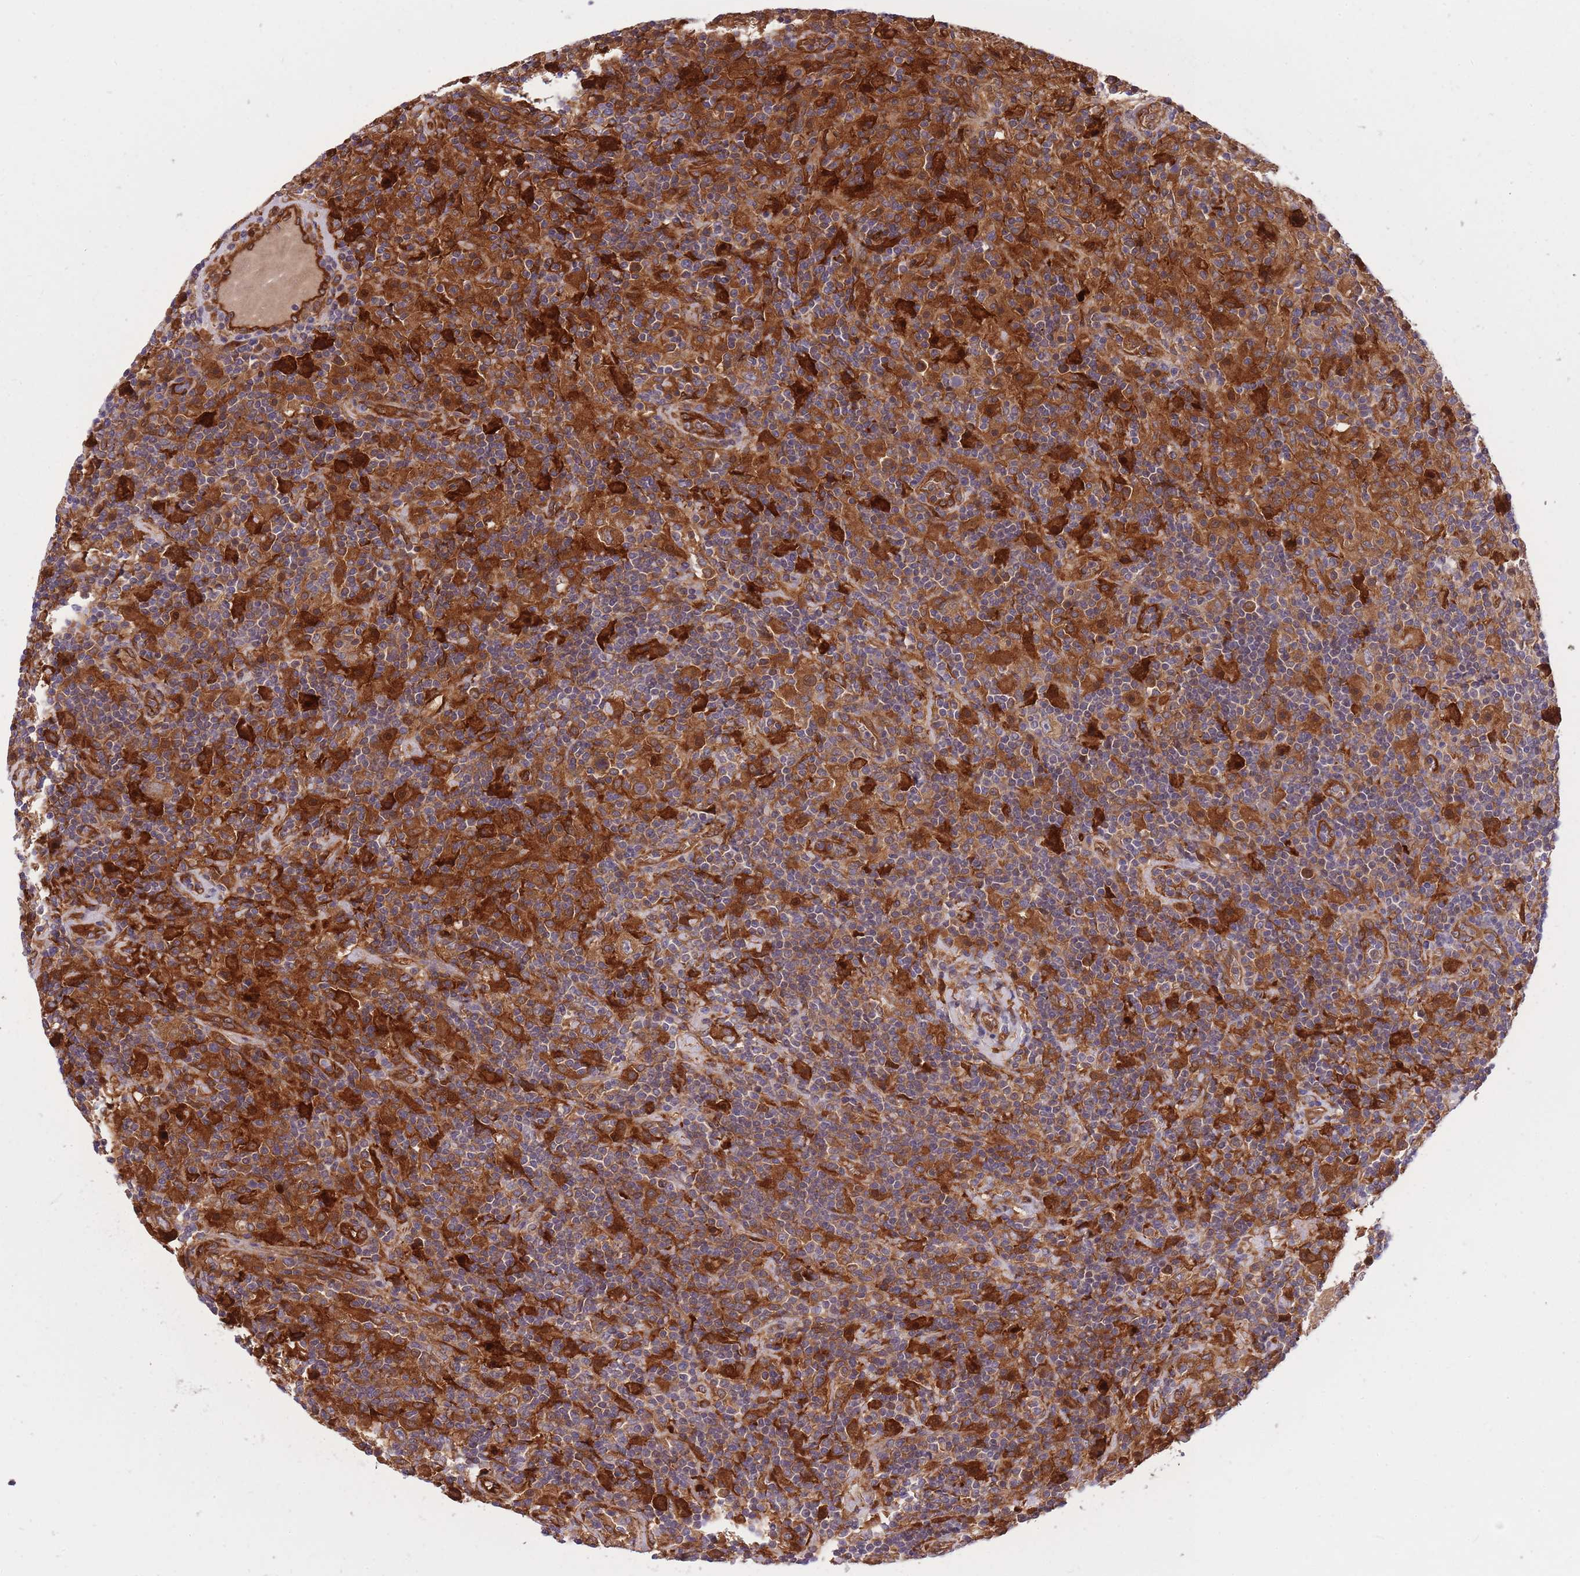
{"staining": {"intensity": "moderate", "quantity": ">75%", "location": "cytoplasmic/membranous"}, "tissue": "lymphoma", "cell_type": "Tumor cells", "image_type": "cancer", "snomed": [{"axis": "morphology", "description": "Hodgkin's disease, NOS"}, {"axis": "topography", "description": "Lymph node"}], "caption": "Human Hodgkin's disease stained with a brown dye displays moderate cytoplasmic/membranous positive staining in about >75% of tumor cells.", "gene": "CRYGN", "patient": {"sex": "male", "age": 70}}